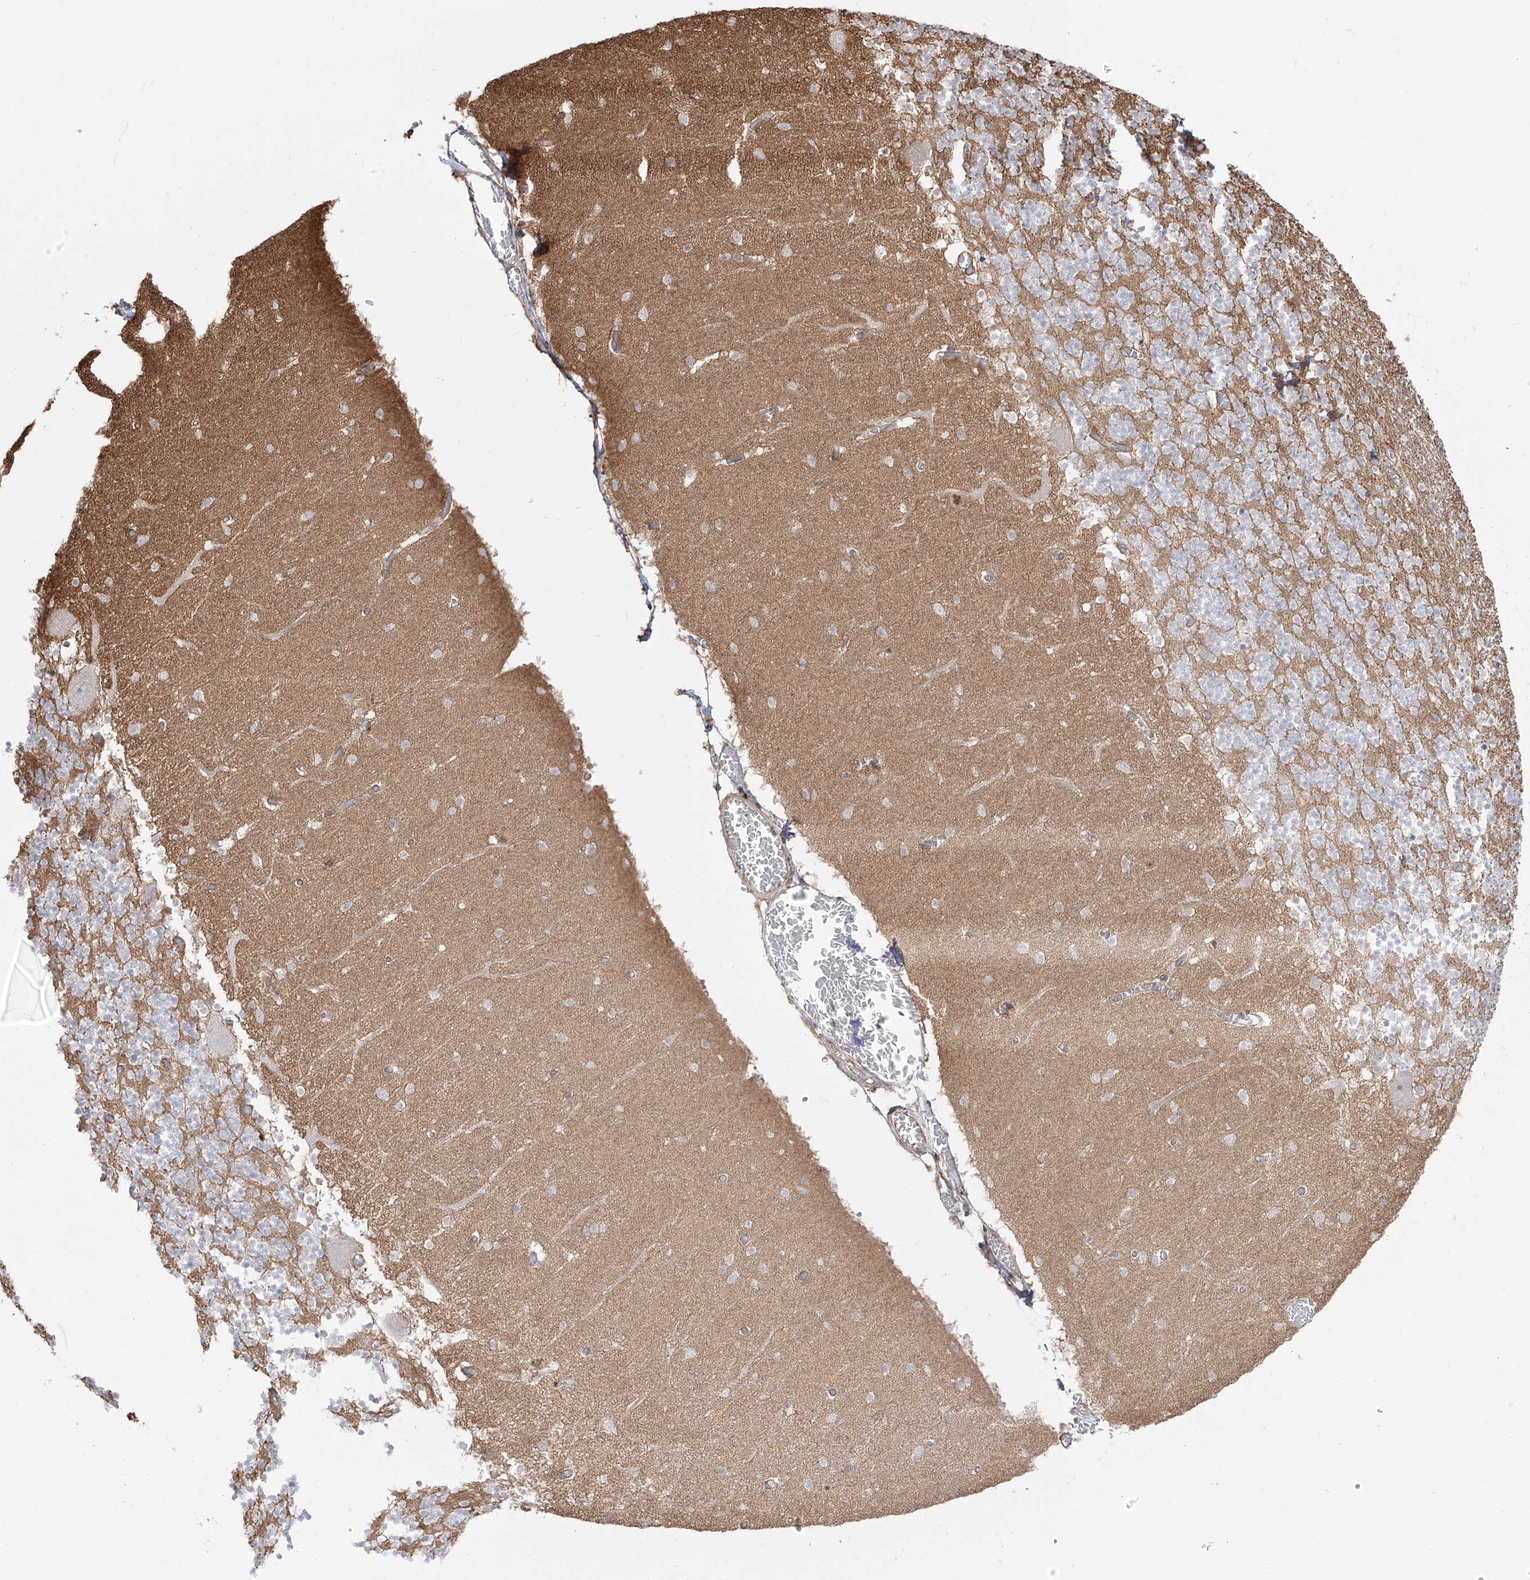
{"staining": {"intensity": "negative", "quantity": "none", "location": "none"}, "tissue": "cerebellum", "cell_type": "Cells in granular layer", "image_type": "normal", "snomed": [{"axis": "morphology", "description": "Normal tissue, NOS"}, {"axis": "topography", "description": "Cerebellum"}], "caption": "The immunohistochemistry (IHC) photomicrograph has no significant staining in cells in granular layer of cerebellum.", "gene": "ZNF180", "patient": {"sex": "female", "age": 28}}